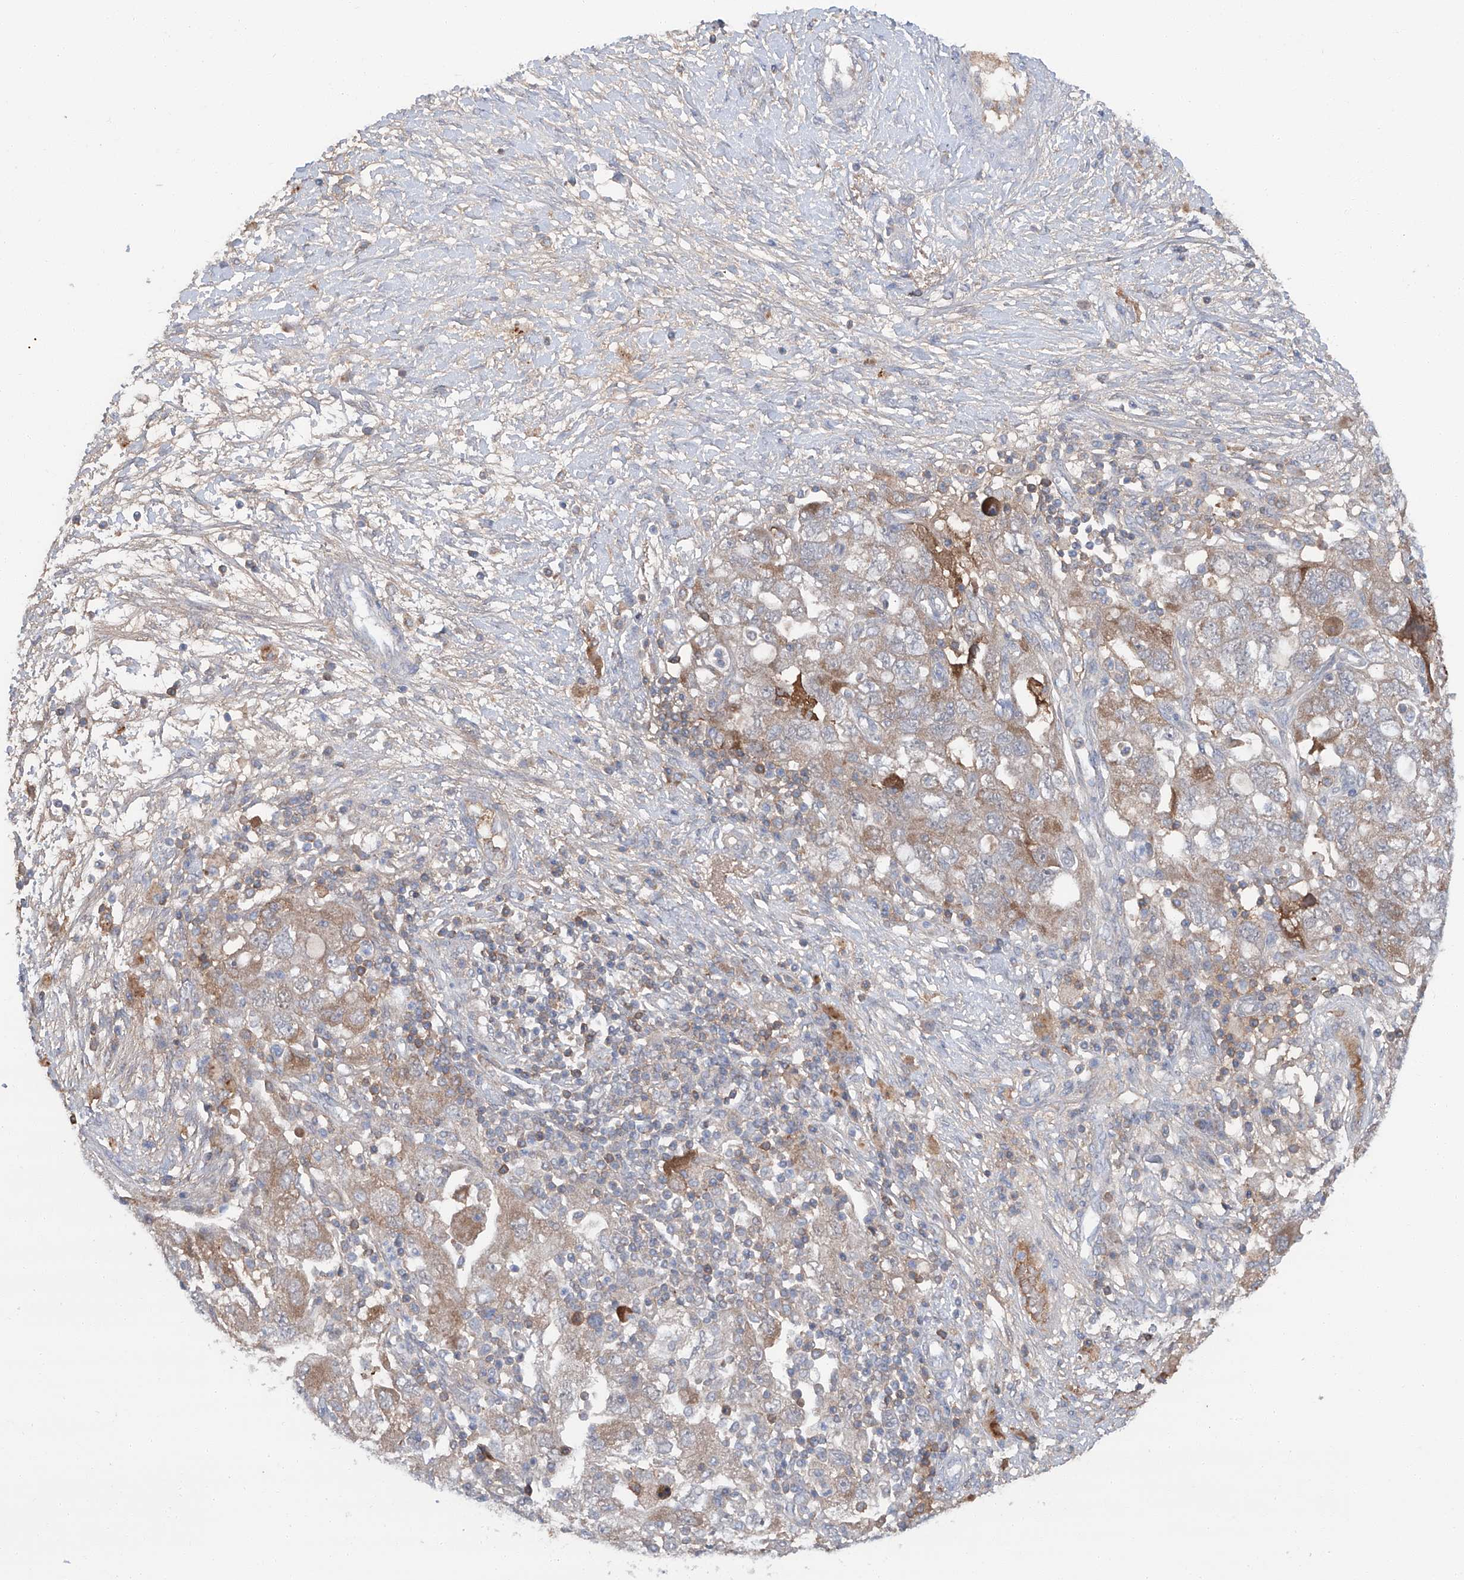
{"staining": {"intensity": "weak", "quantity": ">75%", "location": "cytoplasmic/membranous"}, "tissue": "ovarian cancer", "cell_type": "Tumor cells", "image_type": "cancer", "snomed": [{"axis": "morphology", "description": "Carcinoma, NOS"}, {"axis": "morphology", "description": "Cystadenocarcinoma, serous, NOS"}, {"axis": "topography", "description": "Ovary"}], "caption": "Immunohistochemical staining of human ovarian cancer displays low levels of weak cytoplasmic/membranous expression in about >75% of tumor cells.", "gene": "SIX4", "patient": {"sex": "female", "age": 69}}